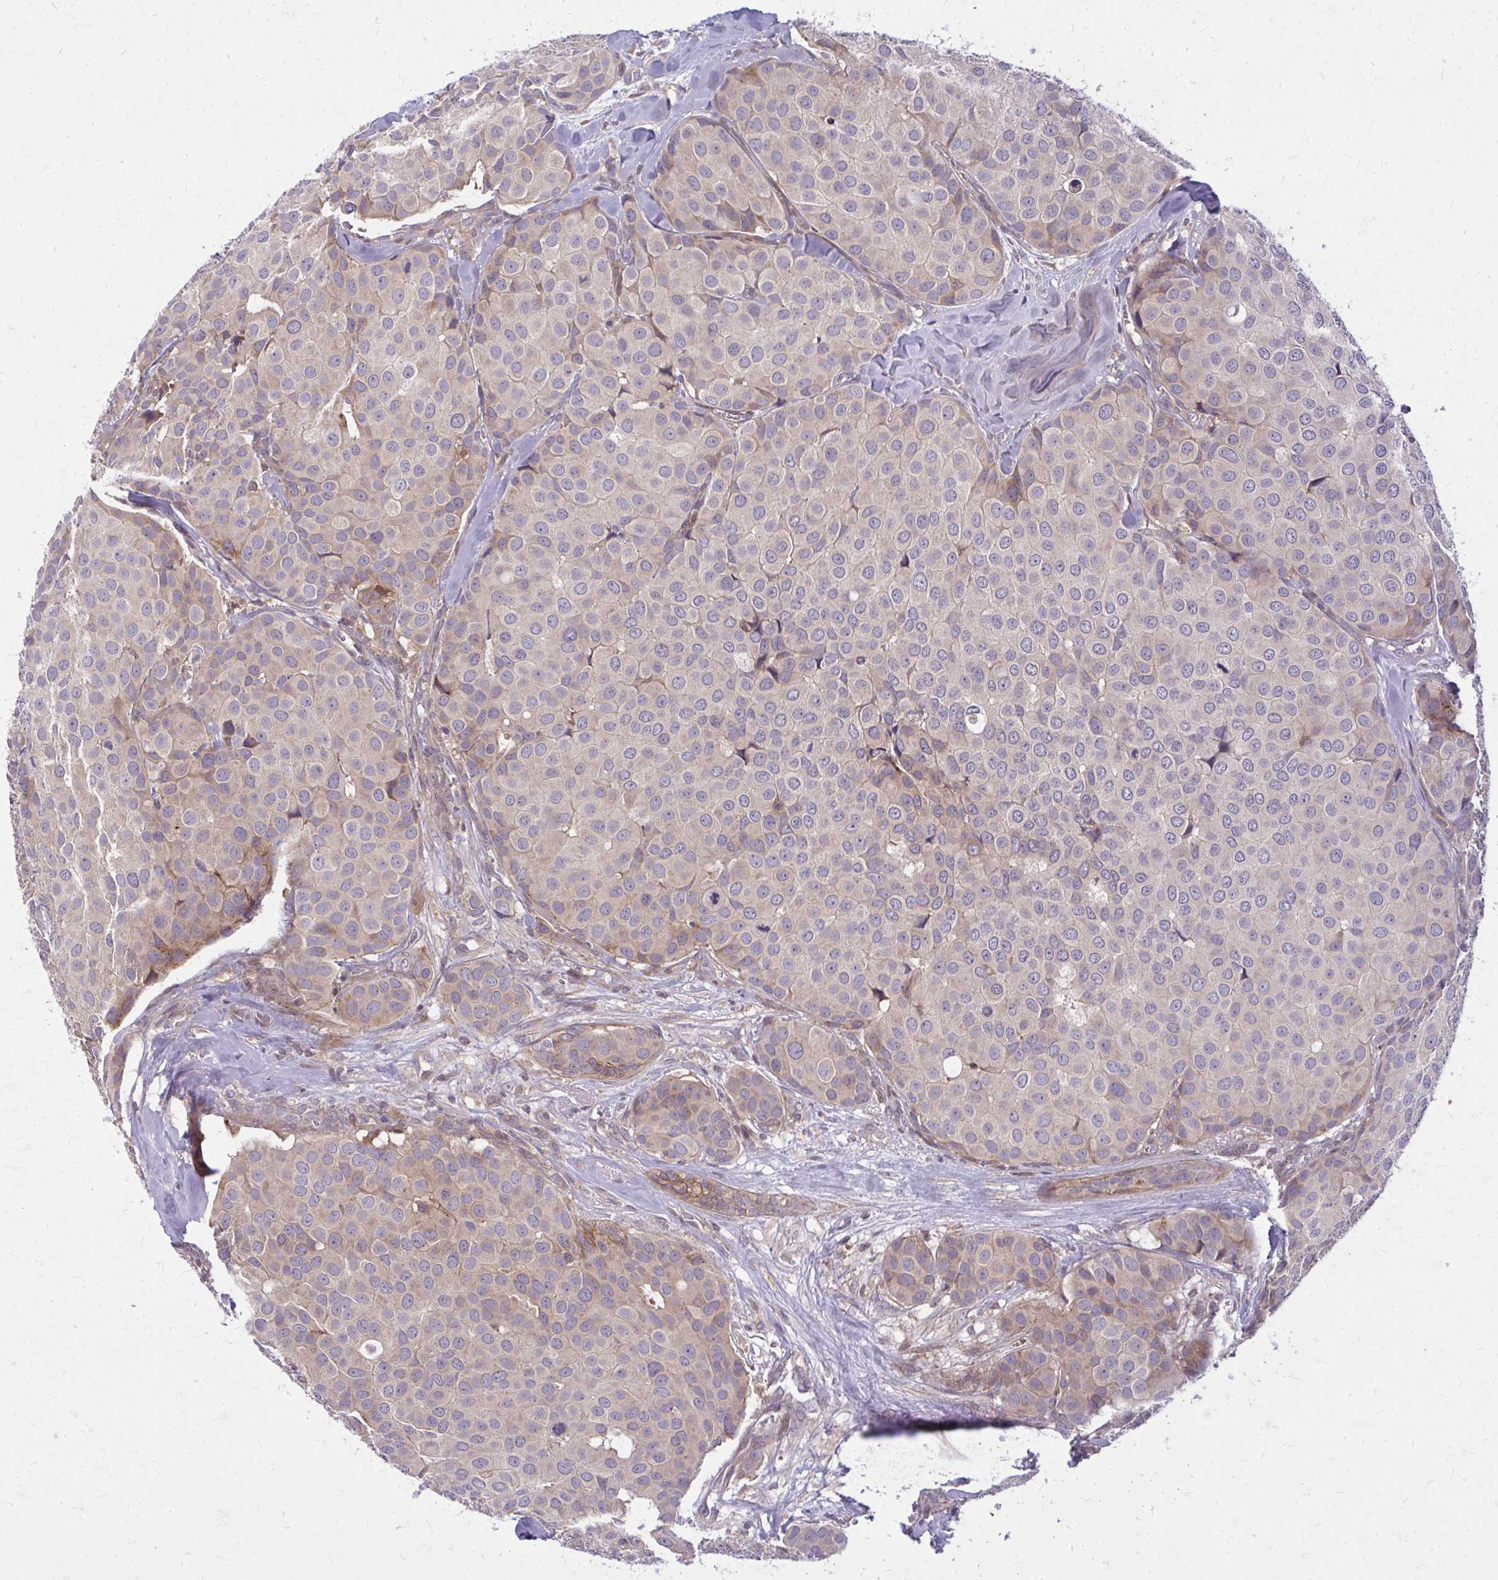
{"staining": {"intensity": "weak", "quantity": "<25%", "location": "cytoplasmic/membranous"}, "tissue": "breast cancer", "cell_type": "Tumor cells", "image_type": "cancer", "snomed": [{"axis": "morphology", "description": "Duct carcinoma"}, {"axis": "topography", "description": "Breast"}], "caption": "High magnification brightfield microscopy of breast cancer (intraductal carcinoma) stained with DAB (brown) and counterstained with hematoxylin (blue): tumor cells show no significant positivity.", "gene": "OXNAD1", "patient": {"sex": "female", "age": 70}}